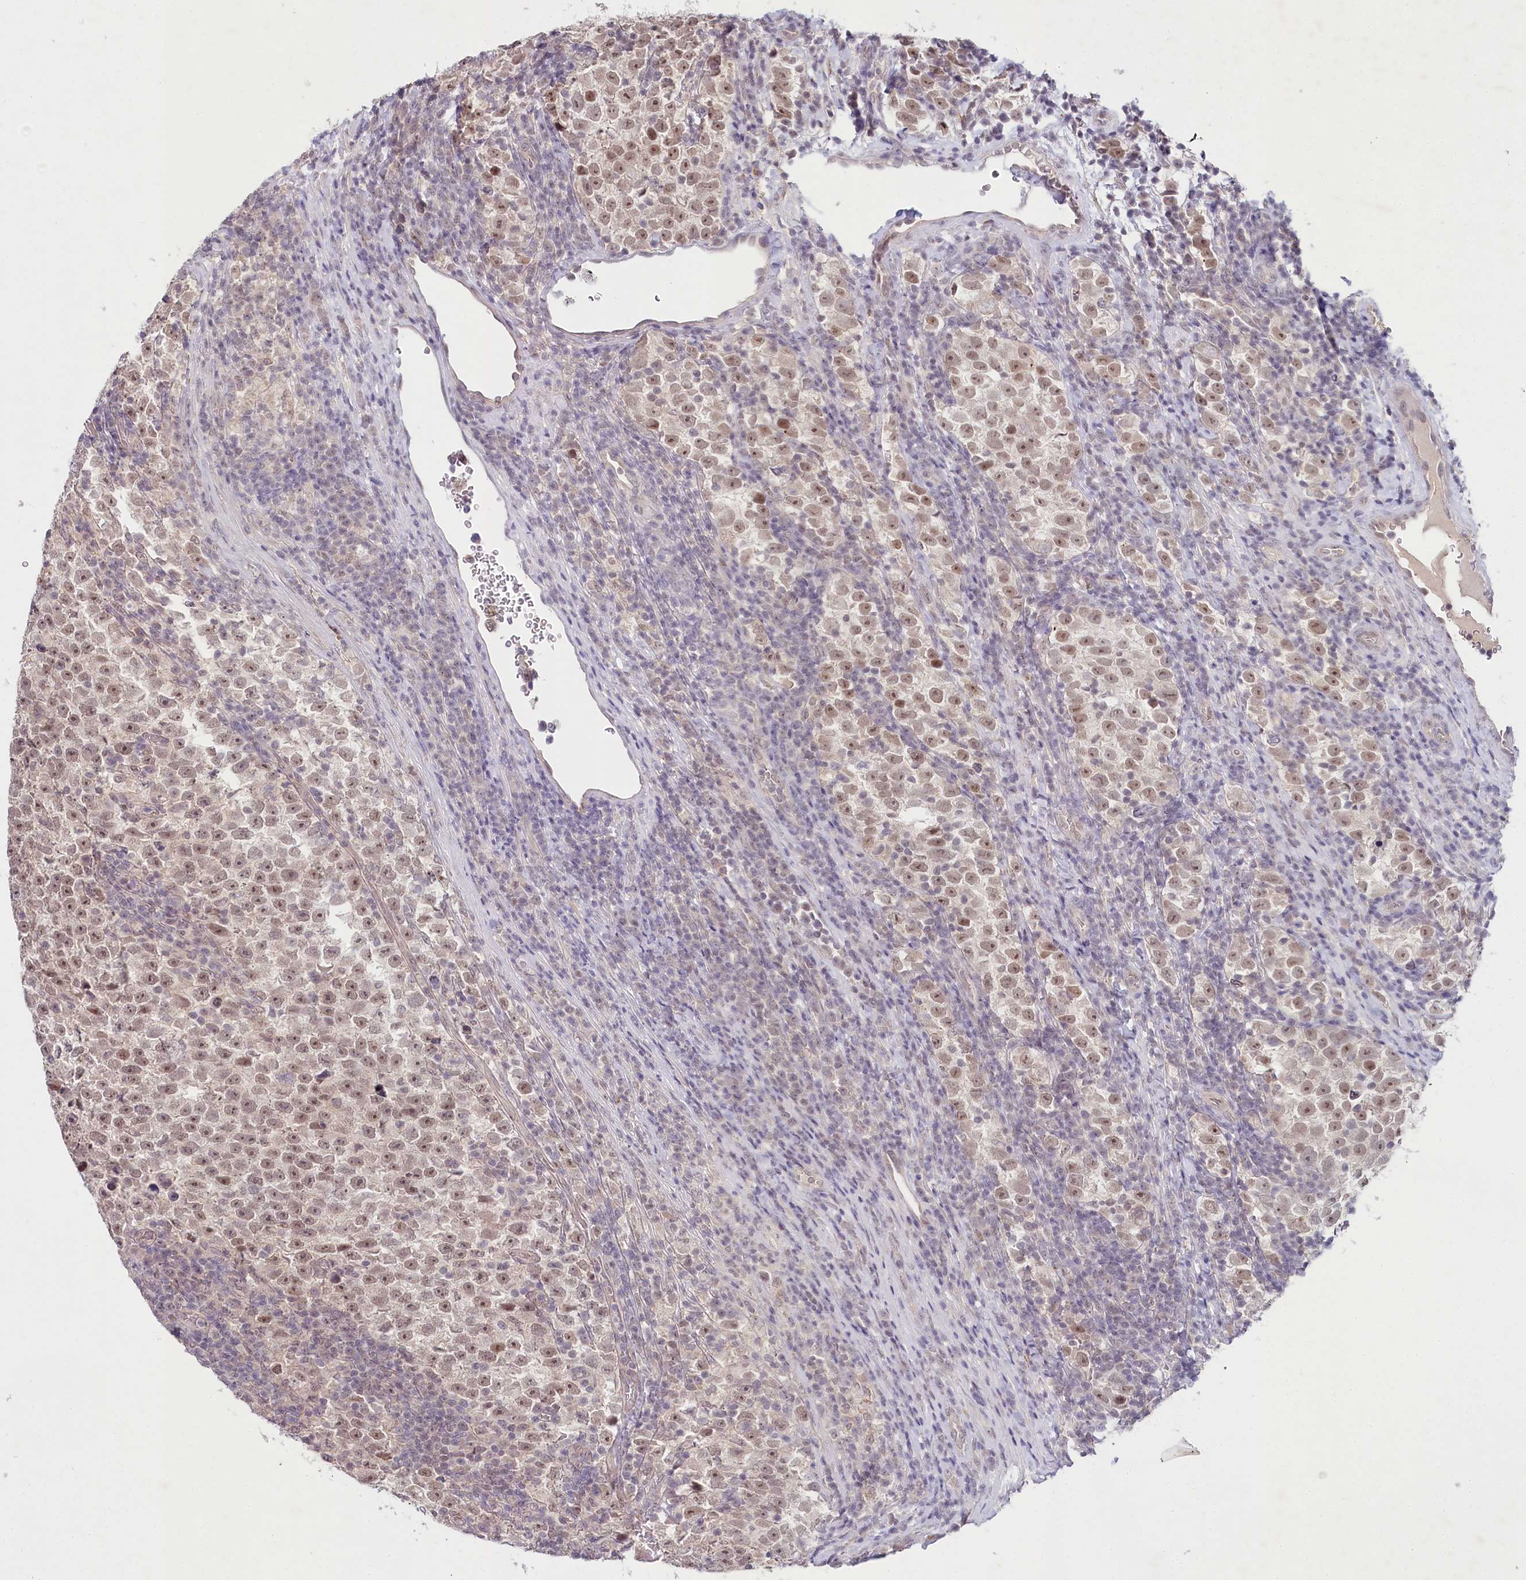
{"staining": {"intensity": "moderate", "quantity": ">75%", "location": "nuclear"}, "tissue": "testis cancer", "cell_type": "Tumor cells", "image_type": "cancer", "snomed": [{"axis": "morphology", "description": "Normal tissue, NOS"}, {"axis": "morphology", "description": "Seminoma, NOS"}, {"axis": "topography", "description": "Testis"}], "caption": "Approximately >75% of tumor cells in human testis cancer (seminoma) exhibit moderate nuclear protein expression as visualized by brown immunohistochemical staining.", "gene": "AMTN", "patient": {"sex": "male", "age": 43}}